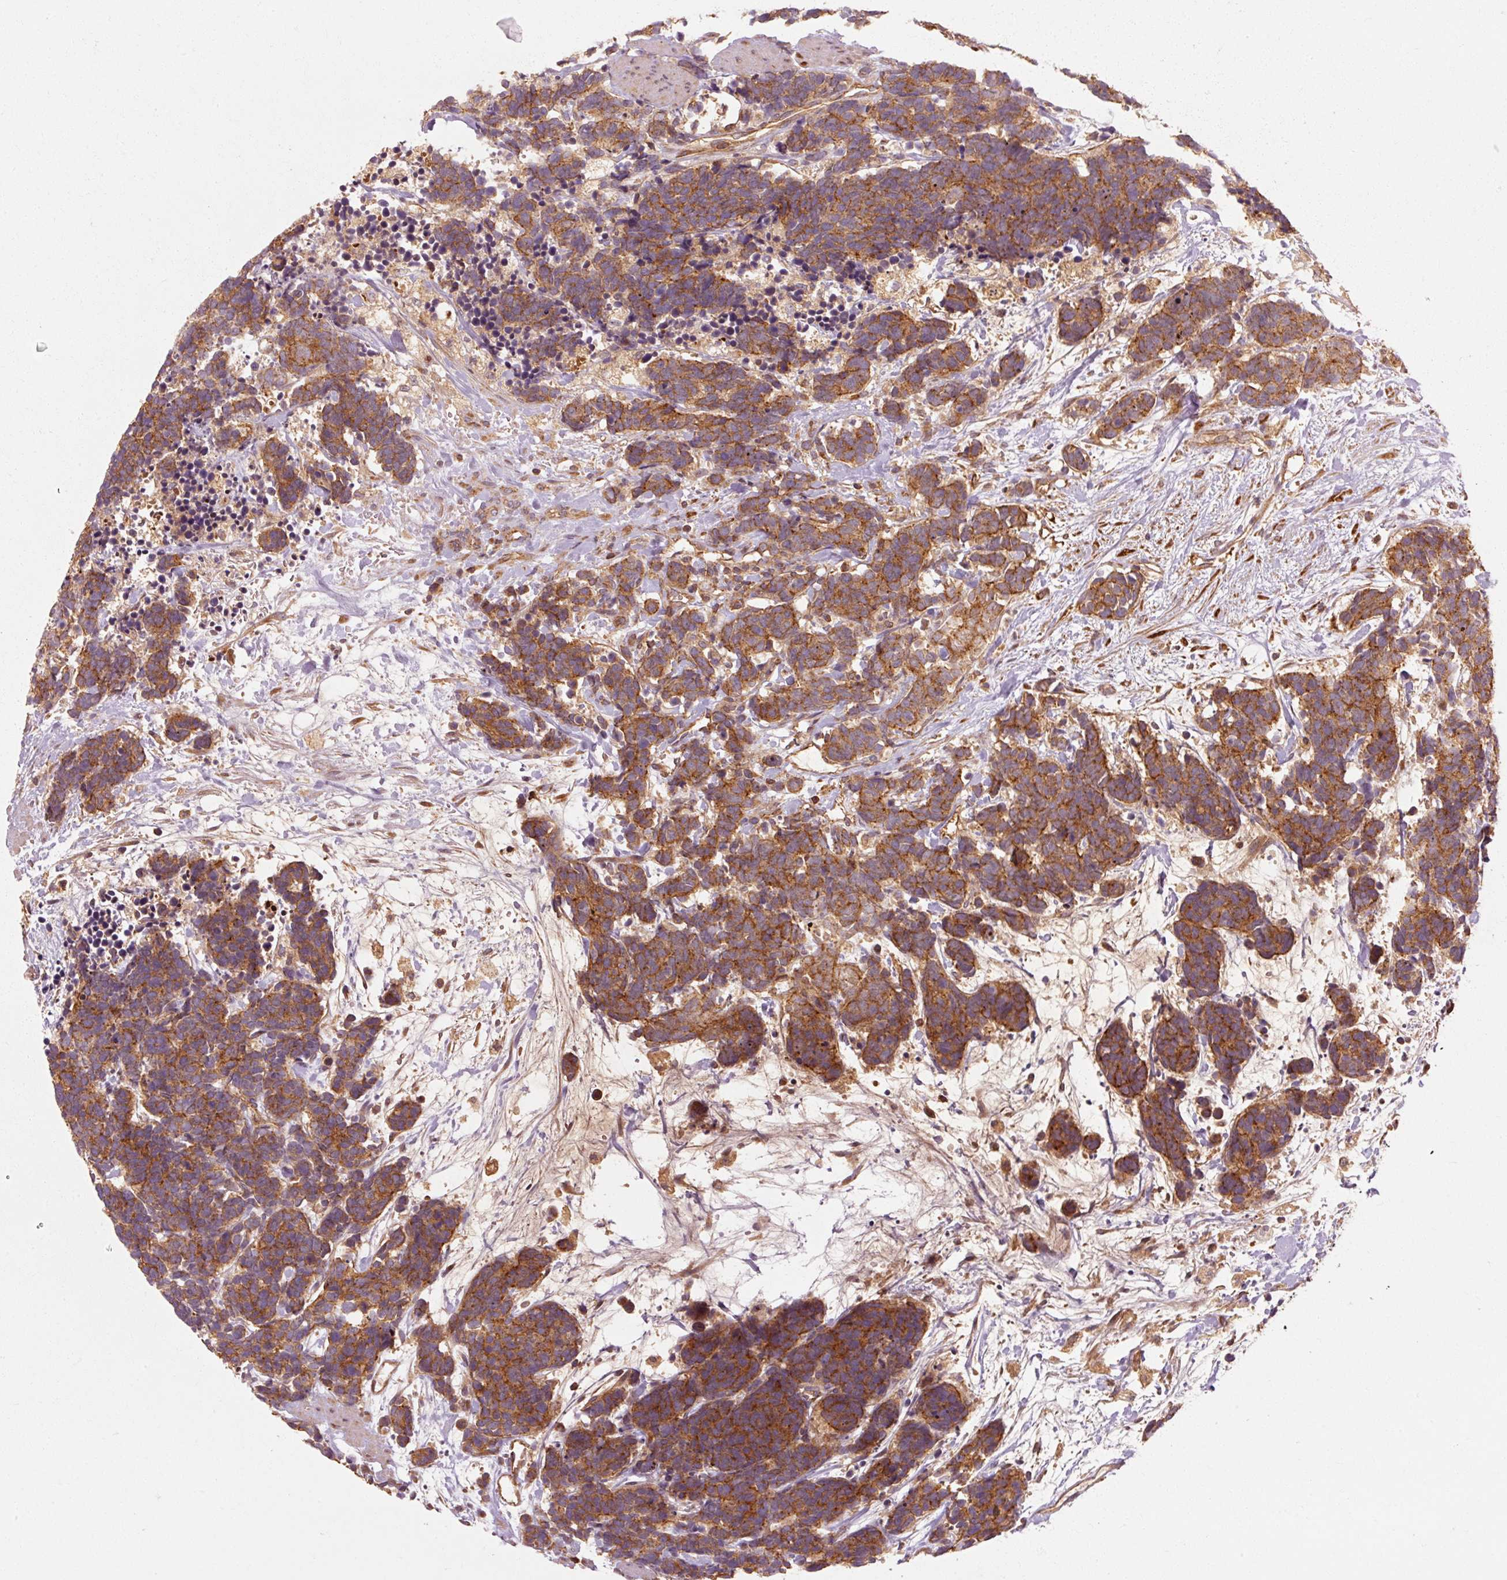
{"staining": {"intensity": "strong", "quantity": ">75%", "location": "cytoplasmic/membranous"}, "tissue": "carcinoid", "cell_type": "Tumor cells", "image_type": "cancer", "snomed": [{"axis": "morphology", "description": "Carcinoma, NOS"}, {"axis": "morphology", "description": "Carcinoid, malignant, NOS"}, {"axis": "topography", "description": "Prostate"}], "caption": "There is high levels of strong cytoplasmic/membranous staining in tumor cells of carcinoid, as demonstrated by immunohistochemical staining (brown color).", "gene": "CTNNA1", "patient": {"sex": "male", "age": 57}}